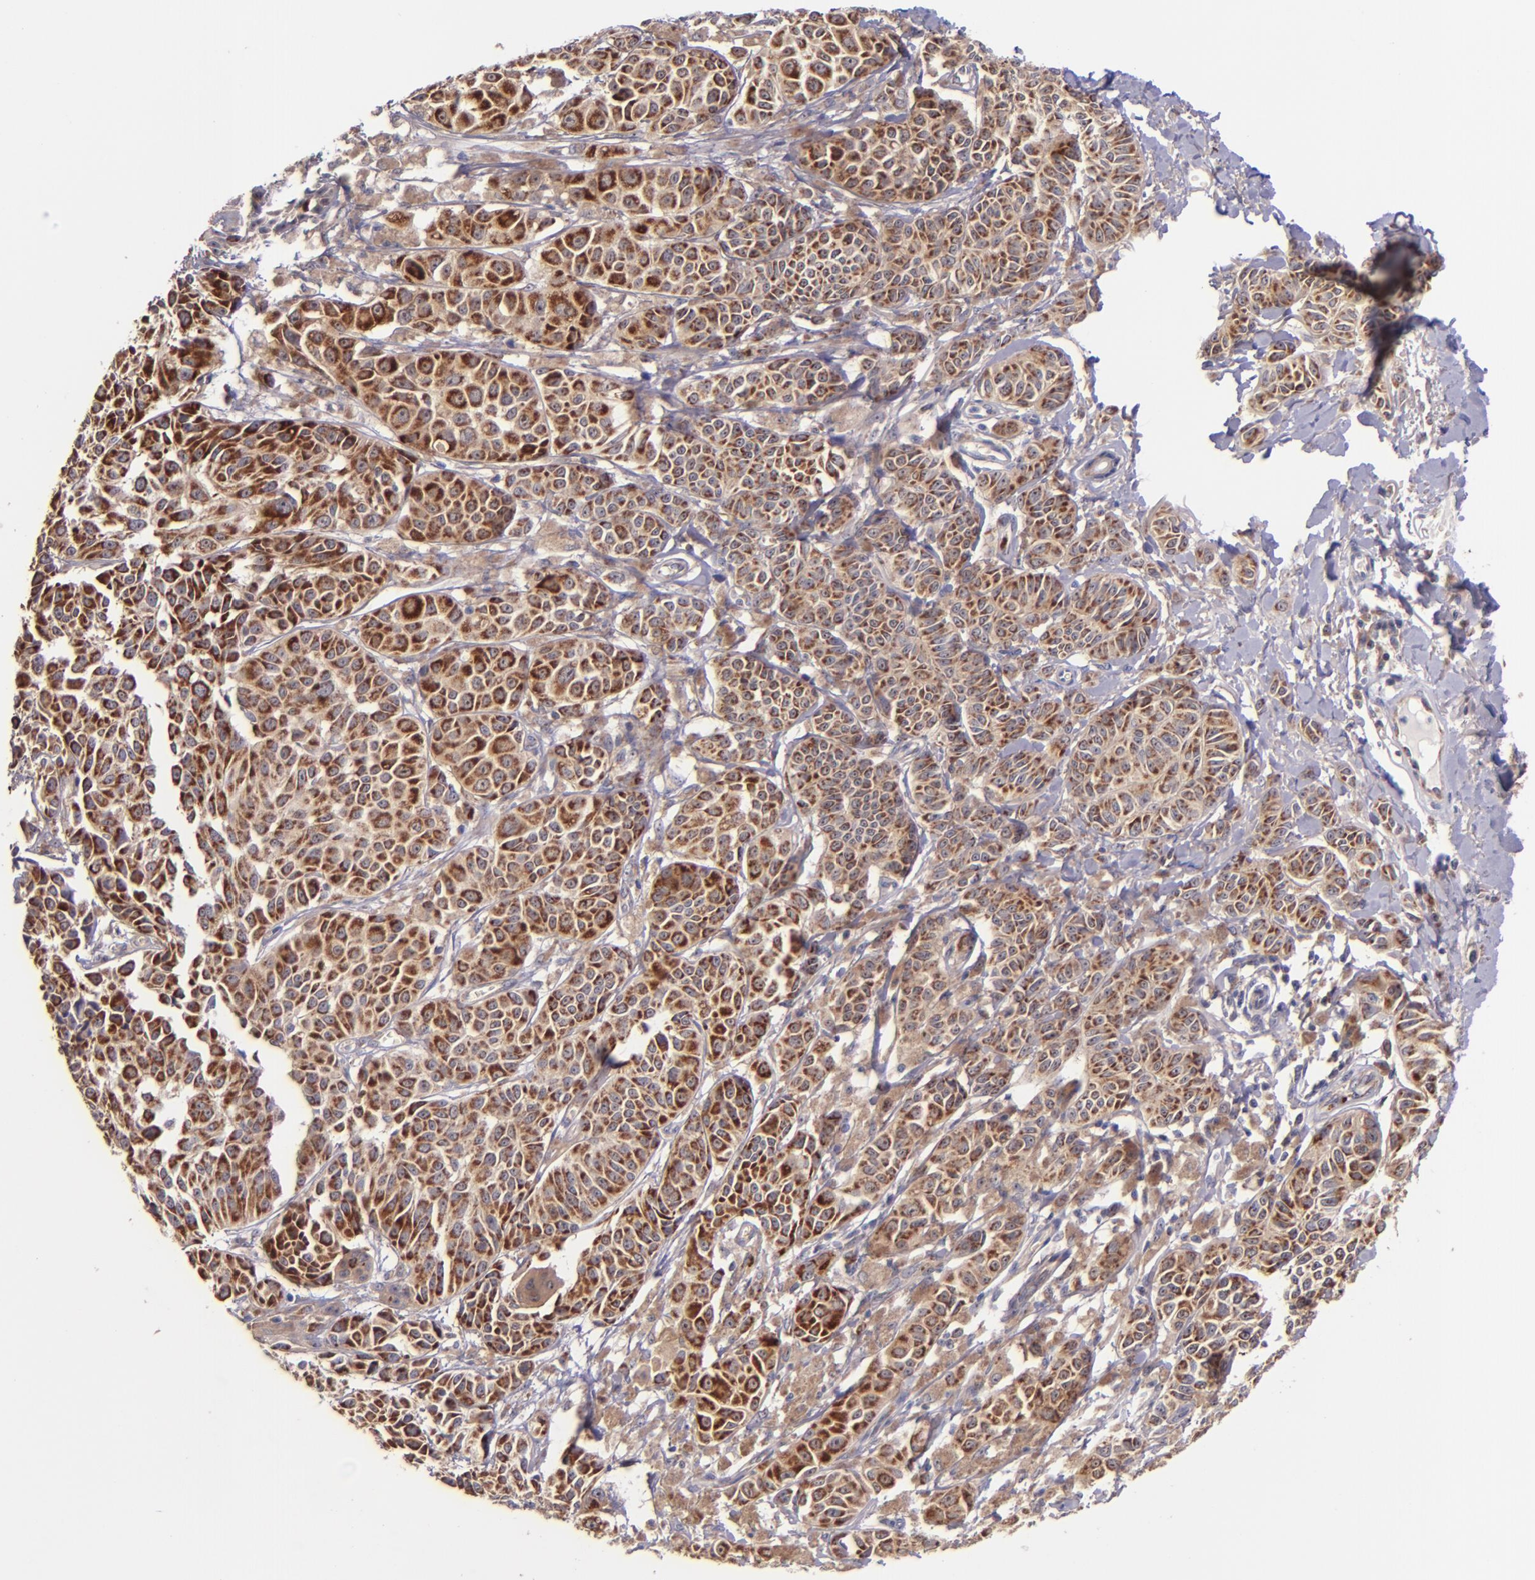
{"staining": {"intensity": "strong", "quantity": ">75%", "location": "cytoplasmic/membranous"}, "tissue": "melanoma", "cell_type": "Tumor cells", "image_type": "cancer", "snomed": [{"axis": "morphology", "description": "Malignant melanoma, NOS"}, {"axis": "topography", "description": "Skin"}], "caption": "Melanoma stained with a brown dye displays strong cytoplasmic/membranous positive staining in about >75% of tumor cells.", "gene": "SHC1", "patient": {"sex": "male", "age": 76}}